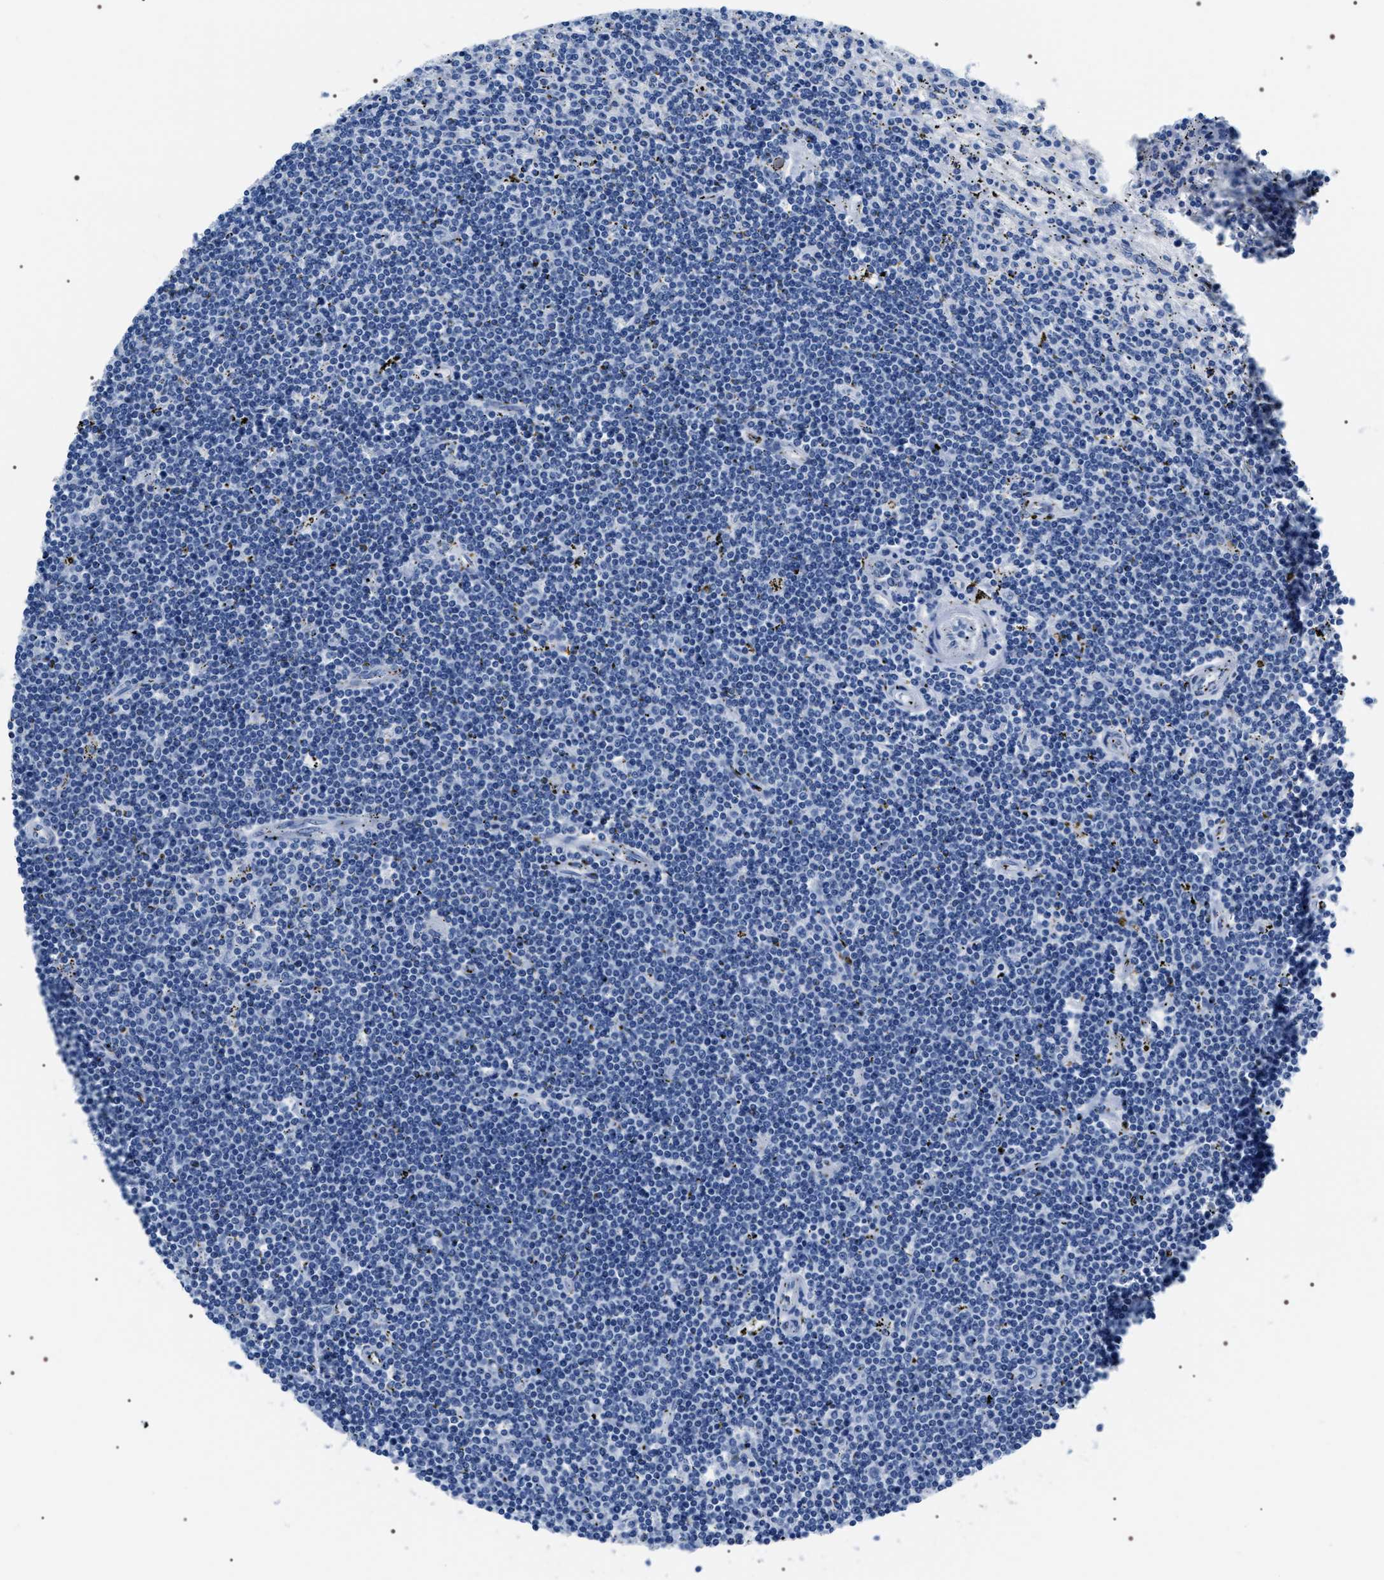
{"staining": {"intensity": "negative", "quantity": "none", "location": "none"}, "tissue": "lymphoma", "cell_type": "Tumor cells", "image_type": "cancer", "snomed": [{"axis": "morphology", "description": "Malignant lymphoma, non-Hodgkin's type, Low grade"}, {"axis": "topography", "description": "Spleen"}], "caption": "High magnification brightfield microscopy of low-grade malignant lymphoma, non-Hodgkin's type stained with DAB (brown) and counterstained with hematoxylin (blue): tumor cells show no significant expression.", "gene": "ADH4", "patient": {"sex": "male", "age": 76}}